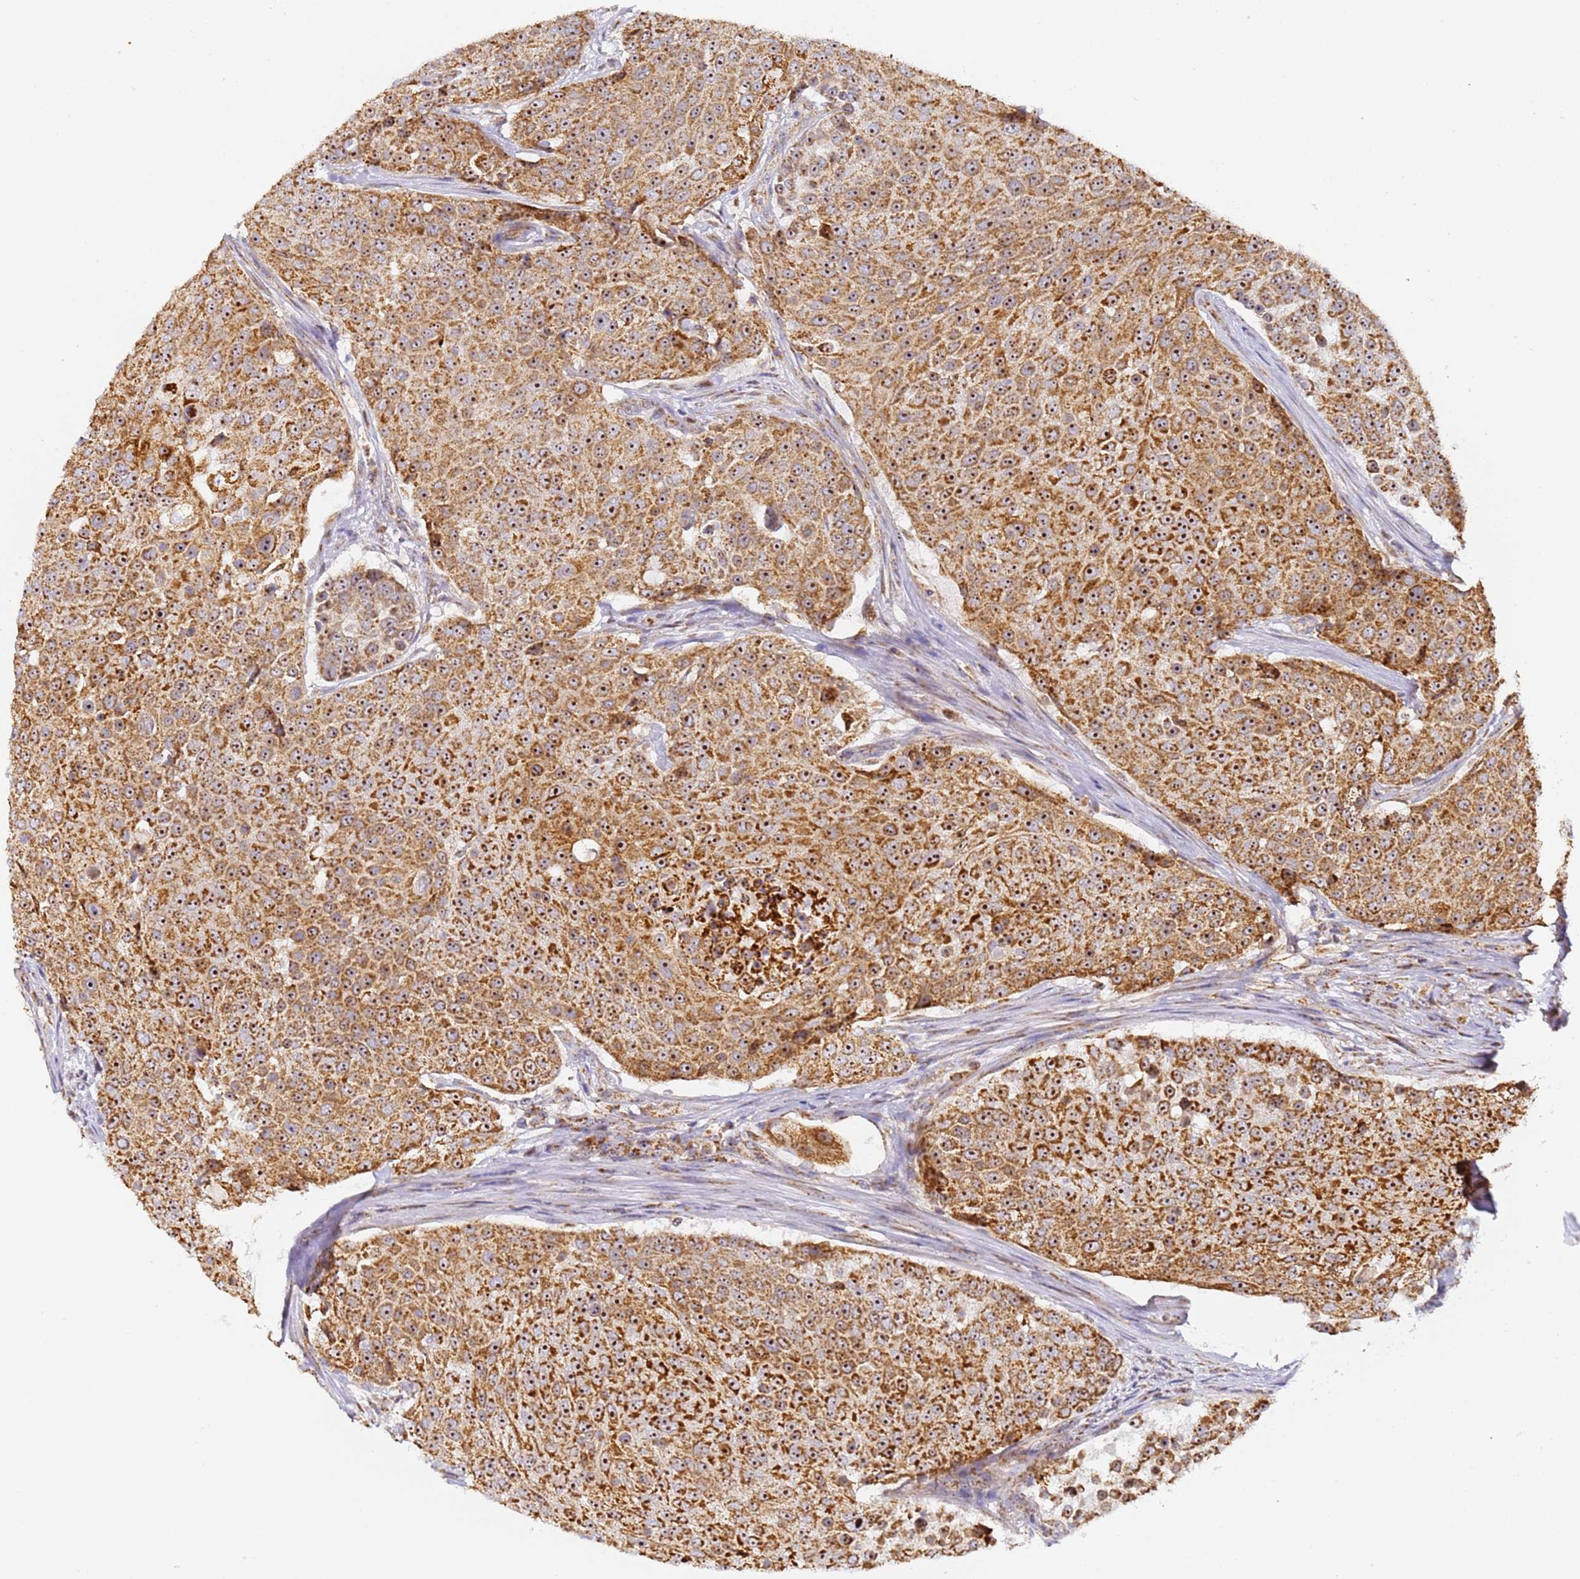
{"staining": {"intensity": "strong", "quantity": ">75%", "location": "cytoplasmic/membranous,nuclear"}, "tissue": "urothelial cancer", "cell_type": "Tumor cells", "image_type": "cancer", "snomed": [{"axis": "morphology", "description": "Urothelial carcinoma, High grade"}, {"axis": "topography", "description": "Urinary bladder"}], "caption": "IHC of human urothelial cancer shows high levels of strong cytoplasmic/membranous and nuclear staining in approximately >75% of tumor cells. The protein is shown in brown color, while the nuclei are stained blue.", "gene": "FRG2C", "patient": {"sex": "female", "age": 63}}